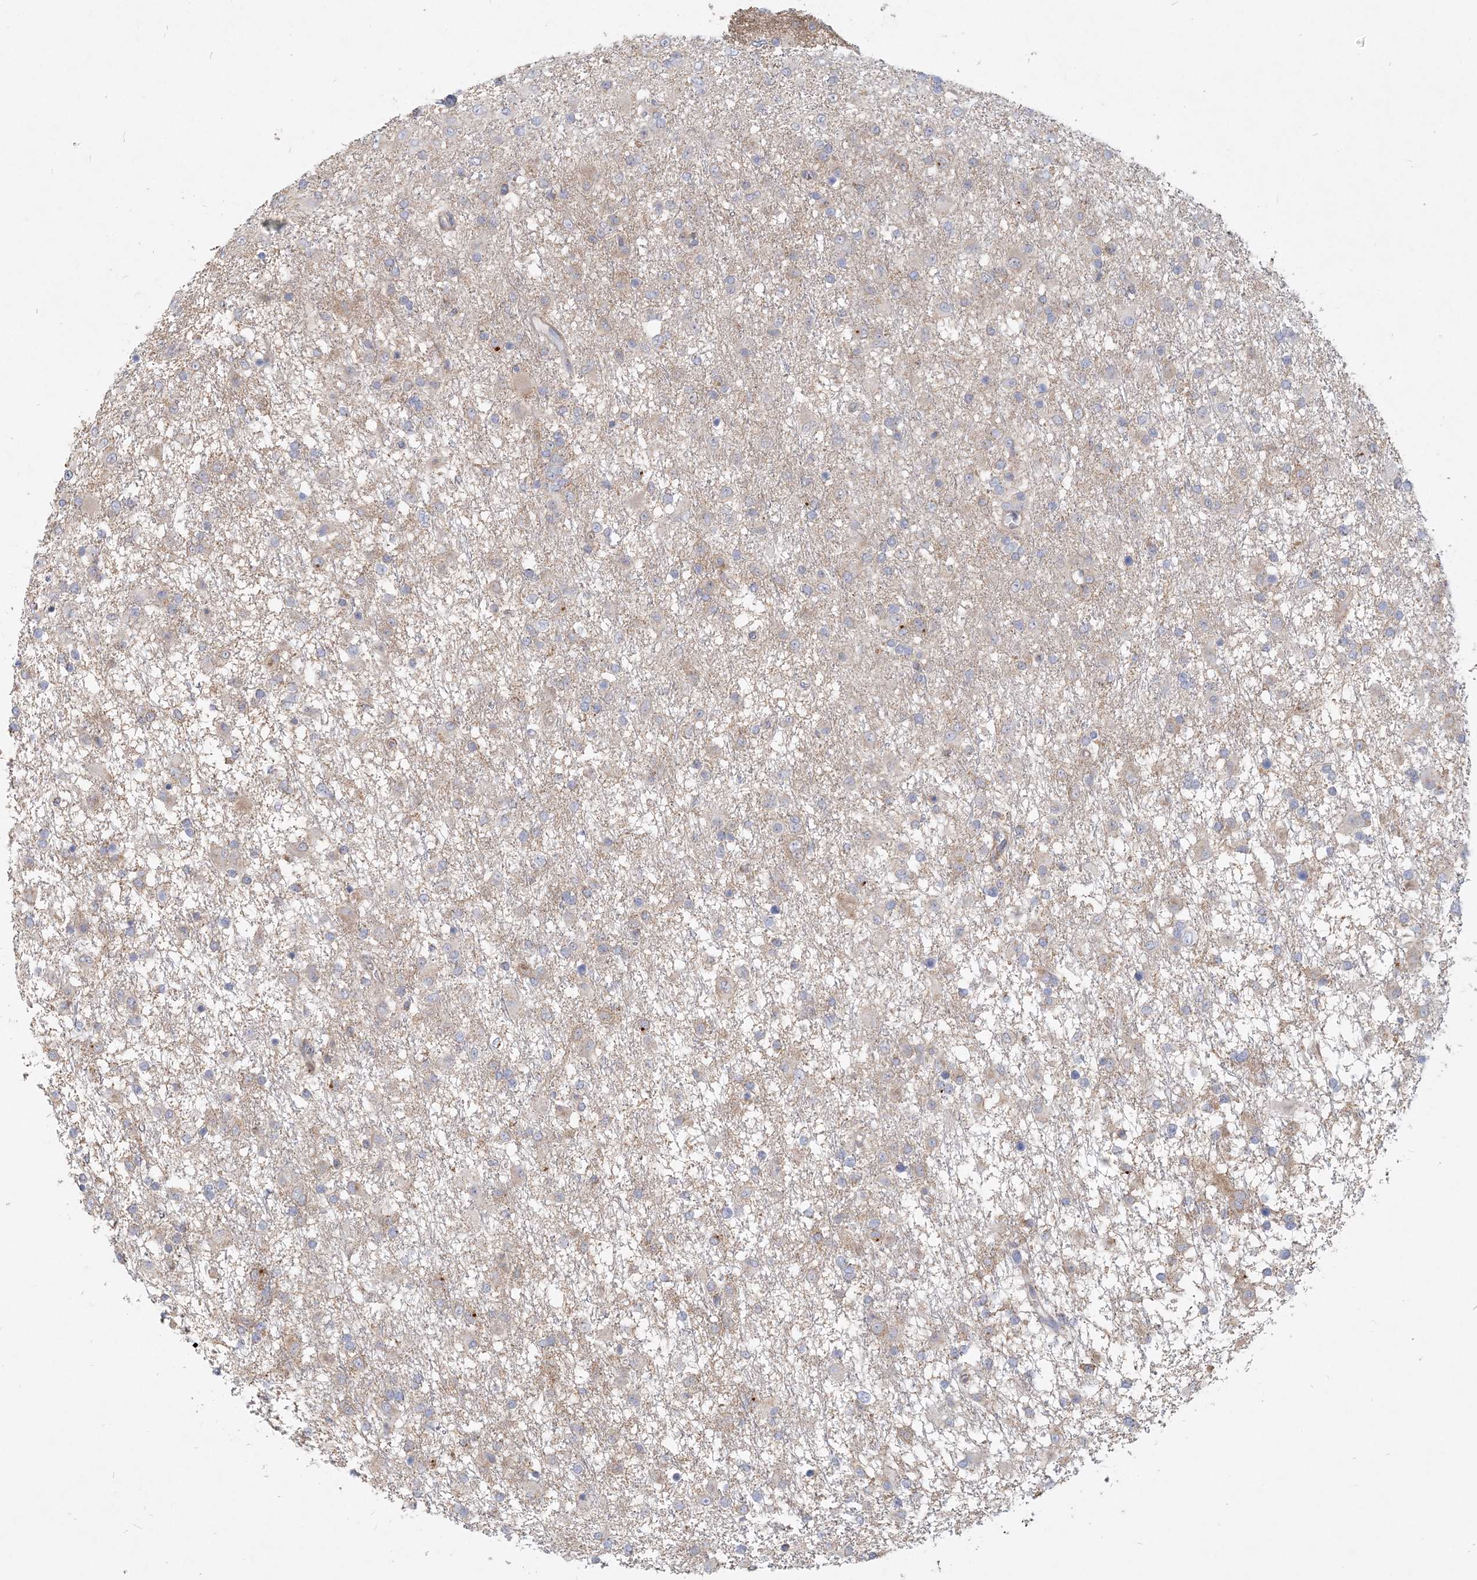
{"staining": {"intensity": "negative", "quantity": "none", "location": "none"}, "tissue": "glioma", "cell_type": "Tumor cells", "image_type": "cancer", "snomed": [{"axis": "morphology", "description": "Glioma, malignant, Low grade"}, {"axis": "topography", "description": "Brain"}], "caption": "High power microscopy histopathology image of an immunohistochemistry photomicrograph of glioma, revealing no significant expression in tumor cells.", "gene": "GMPPA", "patient": {"sex": "male", "age": 65}}